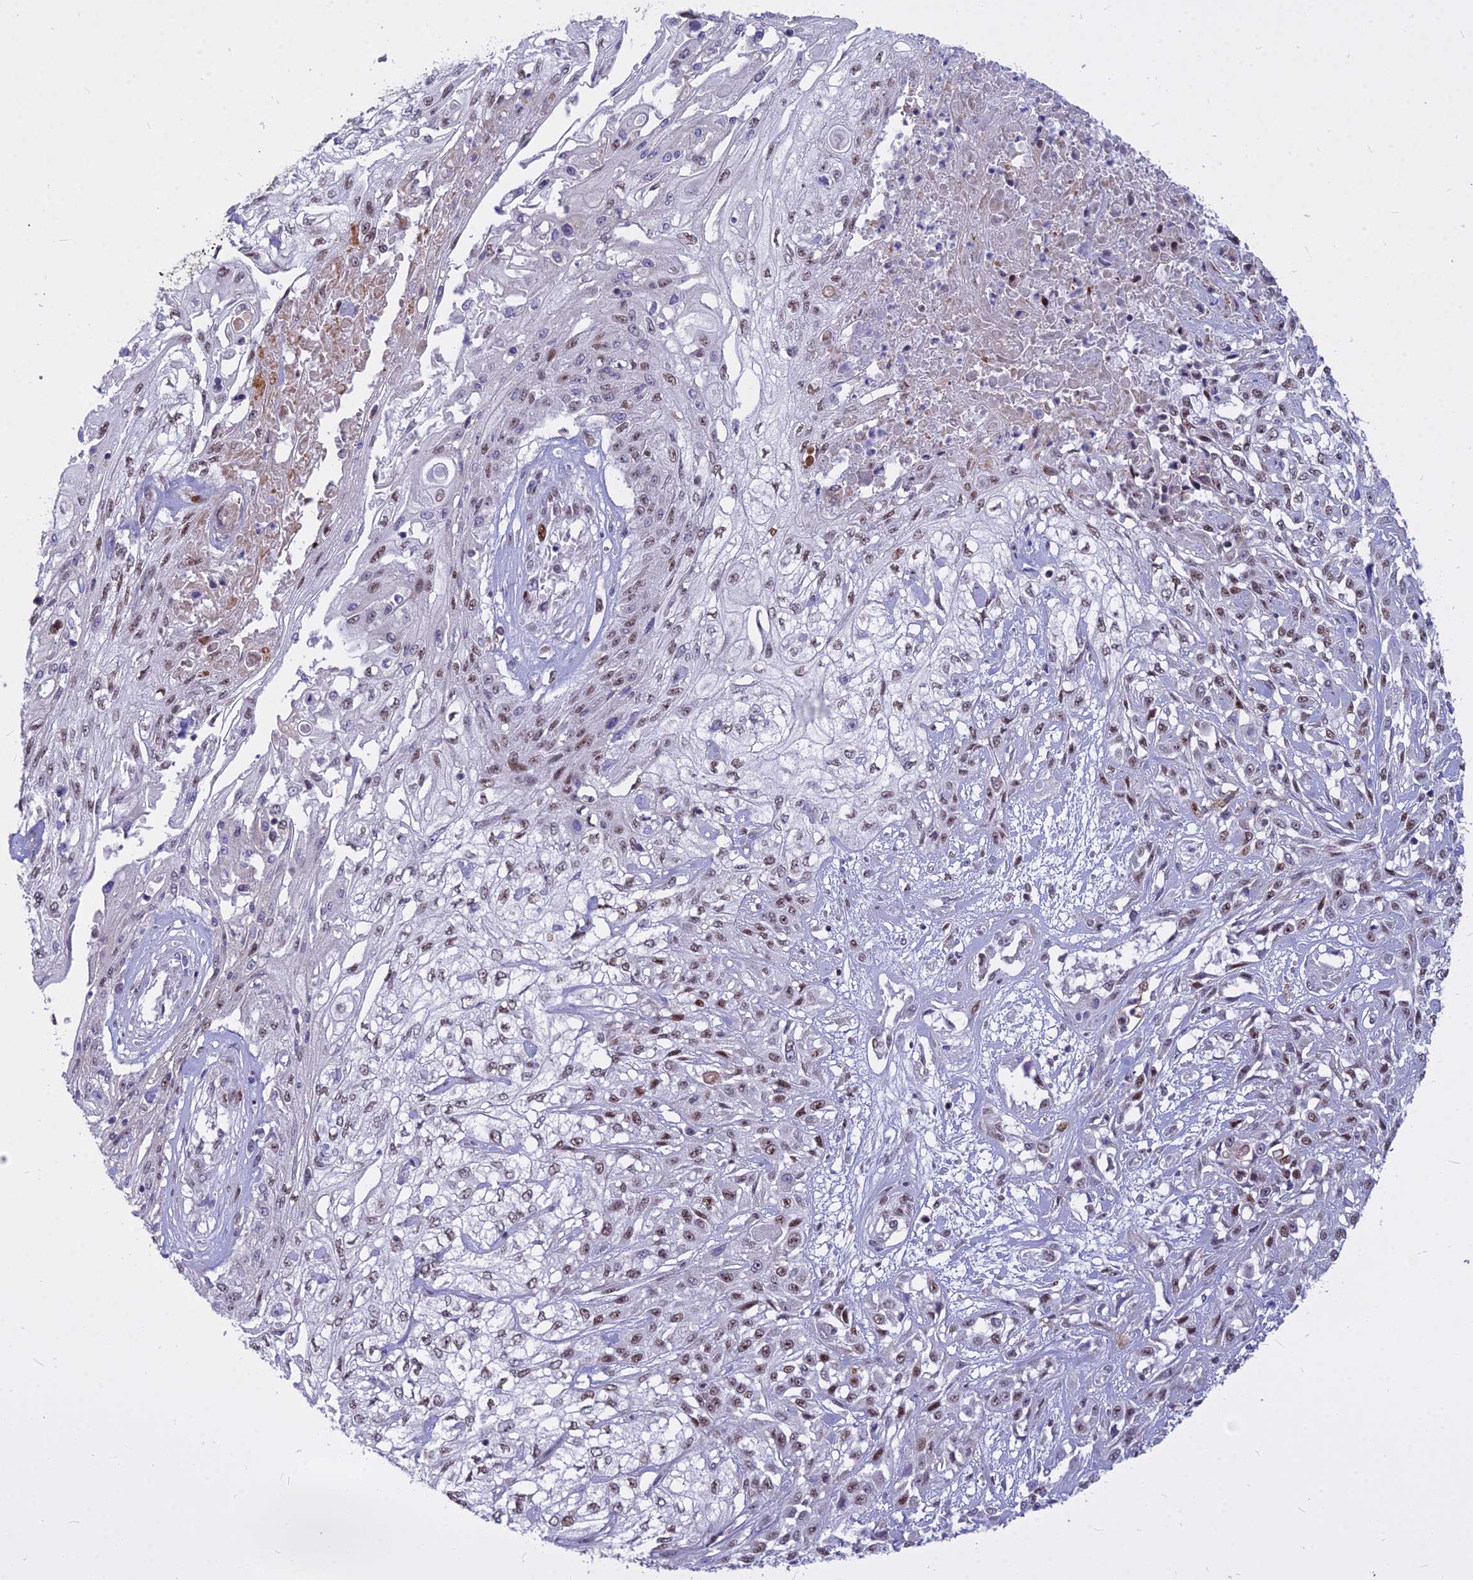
{"staining": {"intensity": "moderate", "quantity": "25%-75%", "location": "nuclear"}, "tissue": "skin cancer", "cell_type": "Tumor cells", "image_type": "cancer", "snomed": [{"axis": "morphology", "description": "Squamous cell carcinoma, NOS"}, {"axis": "morphology", "description": "Squamous cell carcinoma, metastatic, NOS"}, {"axis": "topography", "description": "Skin"}, {"axis": "topography", "description": "Lymph node"}], "caption": "Metastatic squamous cell carcinoma (skin) was stained to show a protein in brown. There is medium levels of moderate nuclear staining in about 25%-75% of tumor cells.", "gene": "ALG10", "patient": {"sex": "male", "age": 75}}